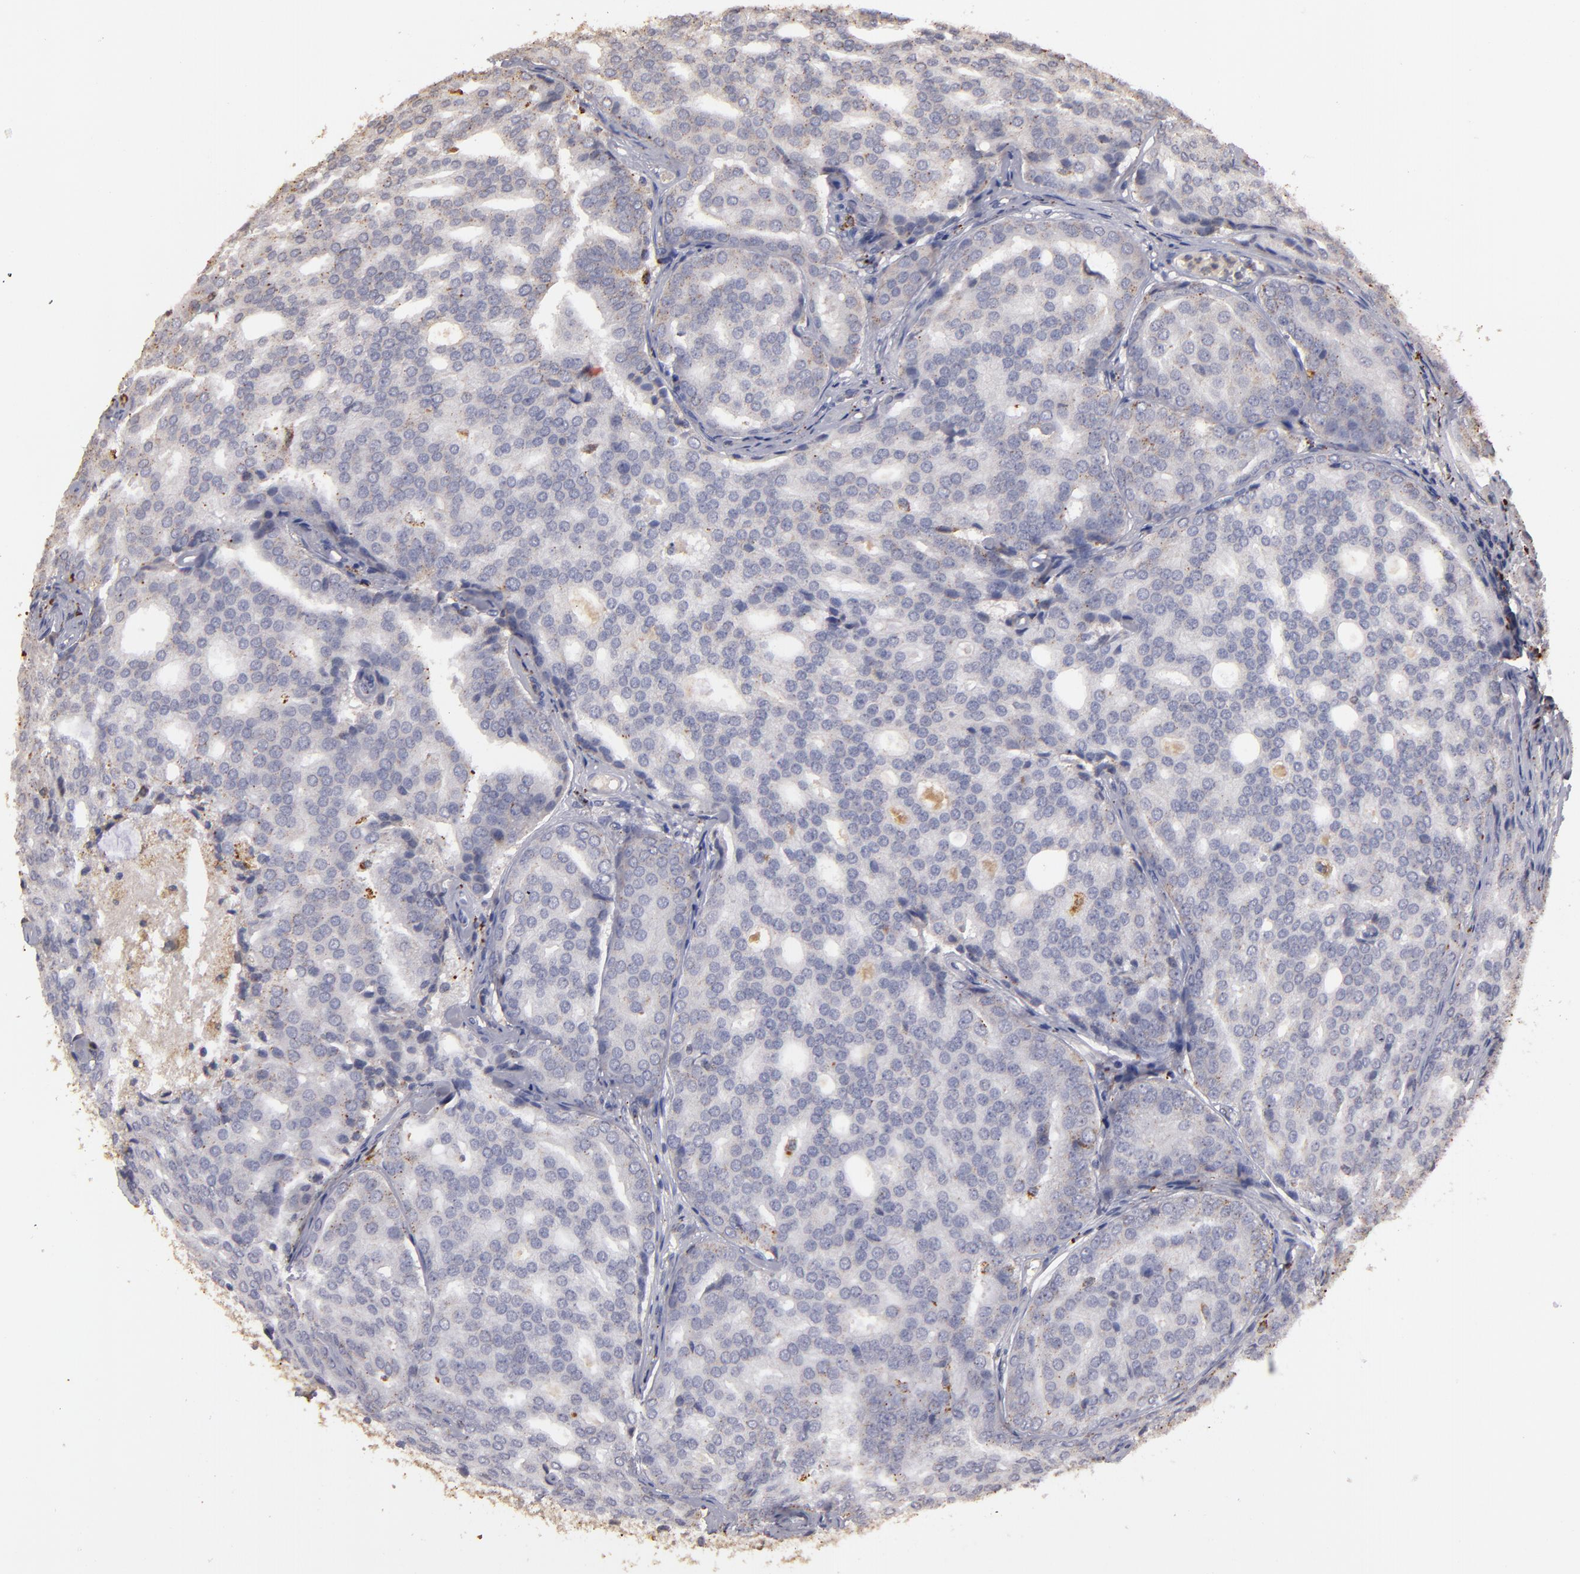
{"staining": {"intensity": "weak", "quantity": "<25%", "location": "cytoplasmic/membranous"}, "tissue": "prostate cancer", "cell_type": "Tumor cells", "image_type": "cancer", "snomed": [{"axis": "morphology", "description": "Adenocarcinoma, High grade"}, {"axis": "topography", "description": "Prostate"}], "caption": "Immunohistochemistry (IHC) photomicrograph of neoplastic tissue: human prostate cancer stained with DAB (3,3'-diaminobenzidine) demonstrates no significant protein expression in tumor cells.", "gene": "TRAF1", "patient": {"sex": "male", "age": 64}}